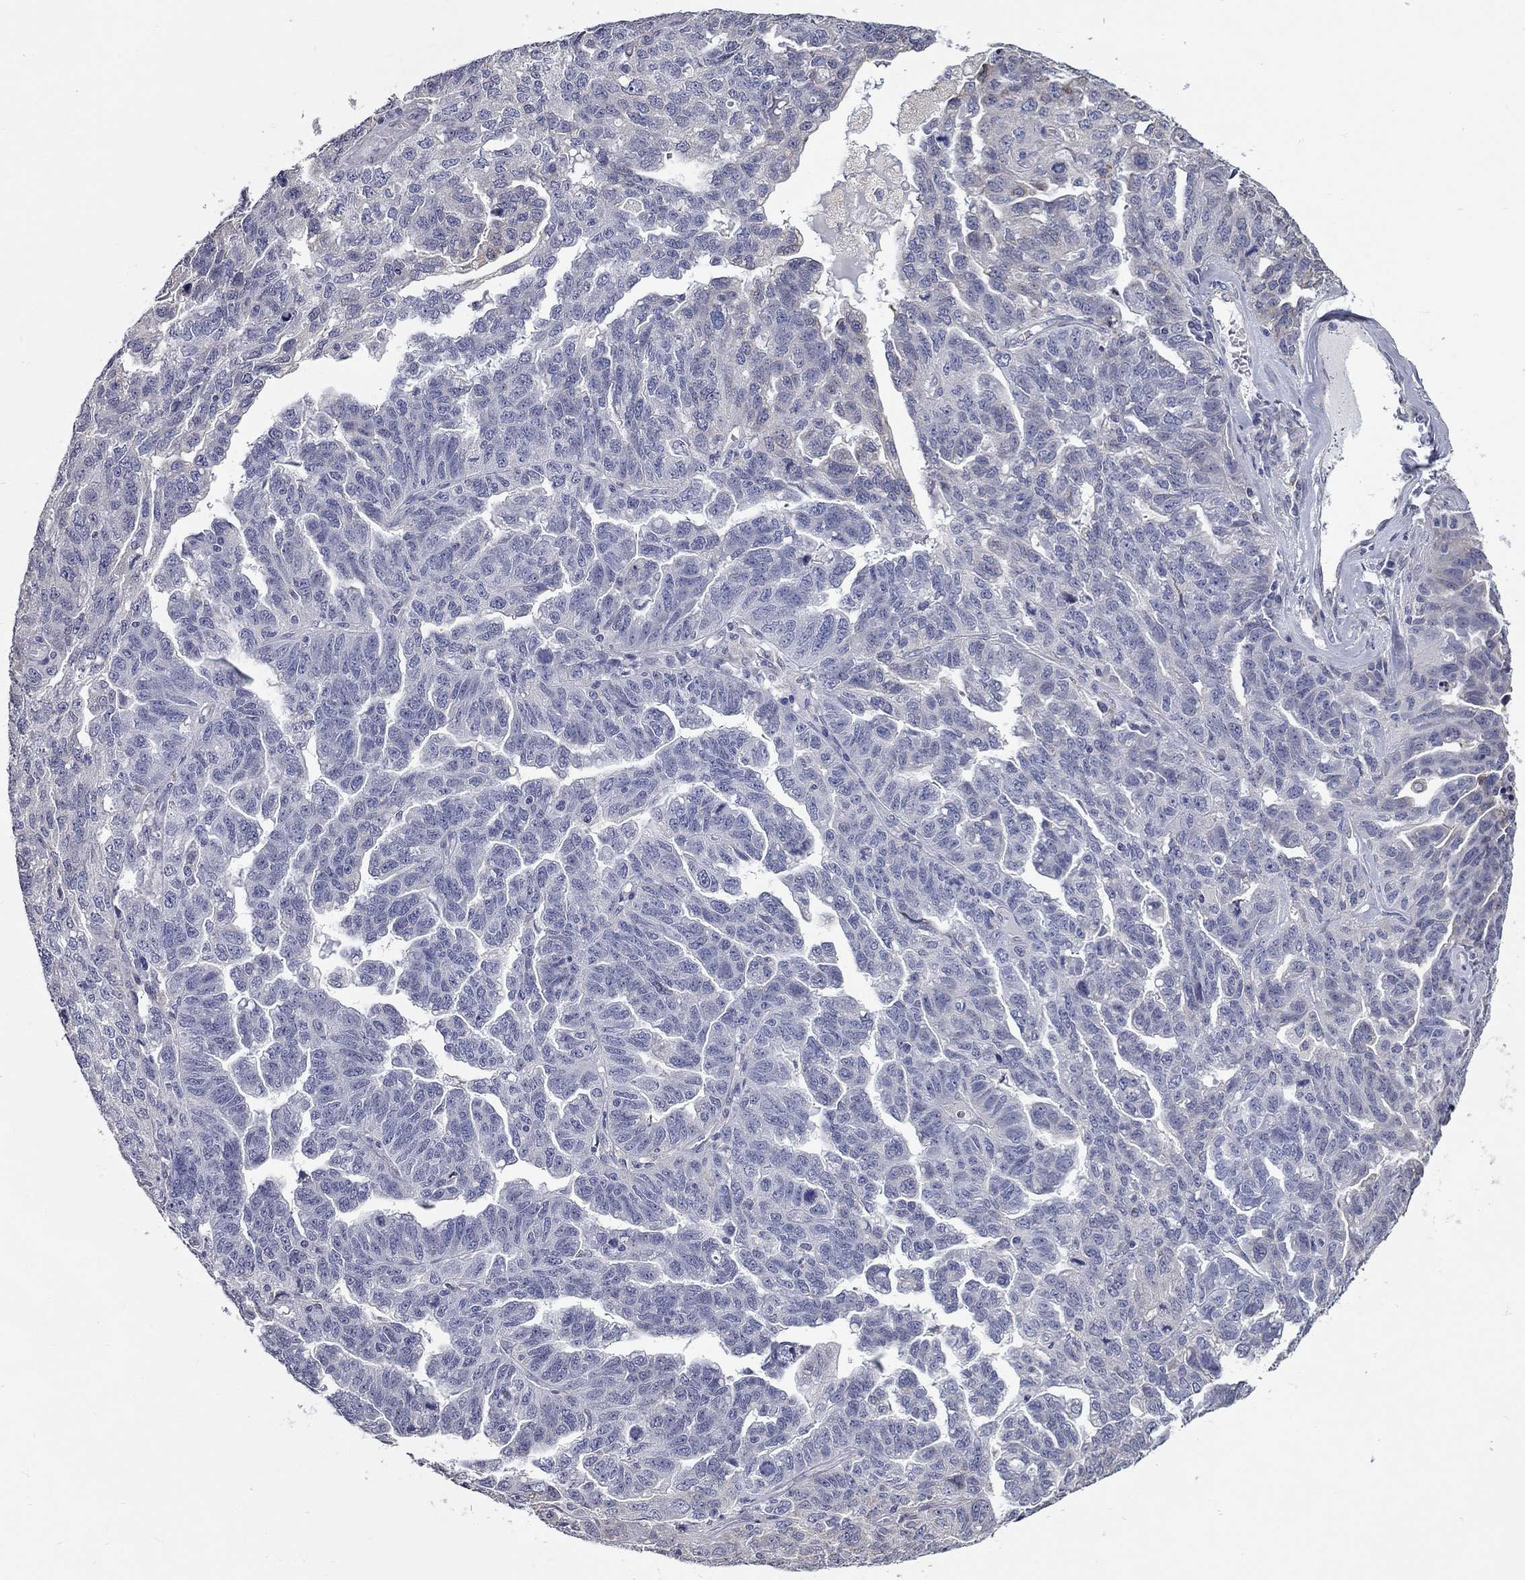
{"staining": {"intensity": "negative", "quantity": "none", "location": "none"}, "tissue": "ovarian cancer", "cell_type": "Tumor cells", "image_type": "cancer", "snomed": [{"axis": "morphology", "description": "Cystadenocarcinoma, serous, NOS"}, {"axis": "topography", "description": "Ovary"}], "caption": "This is a image of immunohistochemistry (IHC) staining of ovarian cancer (serous cystadenocarcinoma), which shows no staining in tumor cells.", "gene": "XAGE2", "patient": {"sex": "female", "age": 71}}